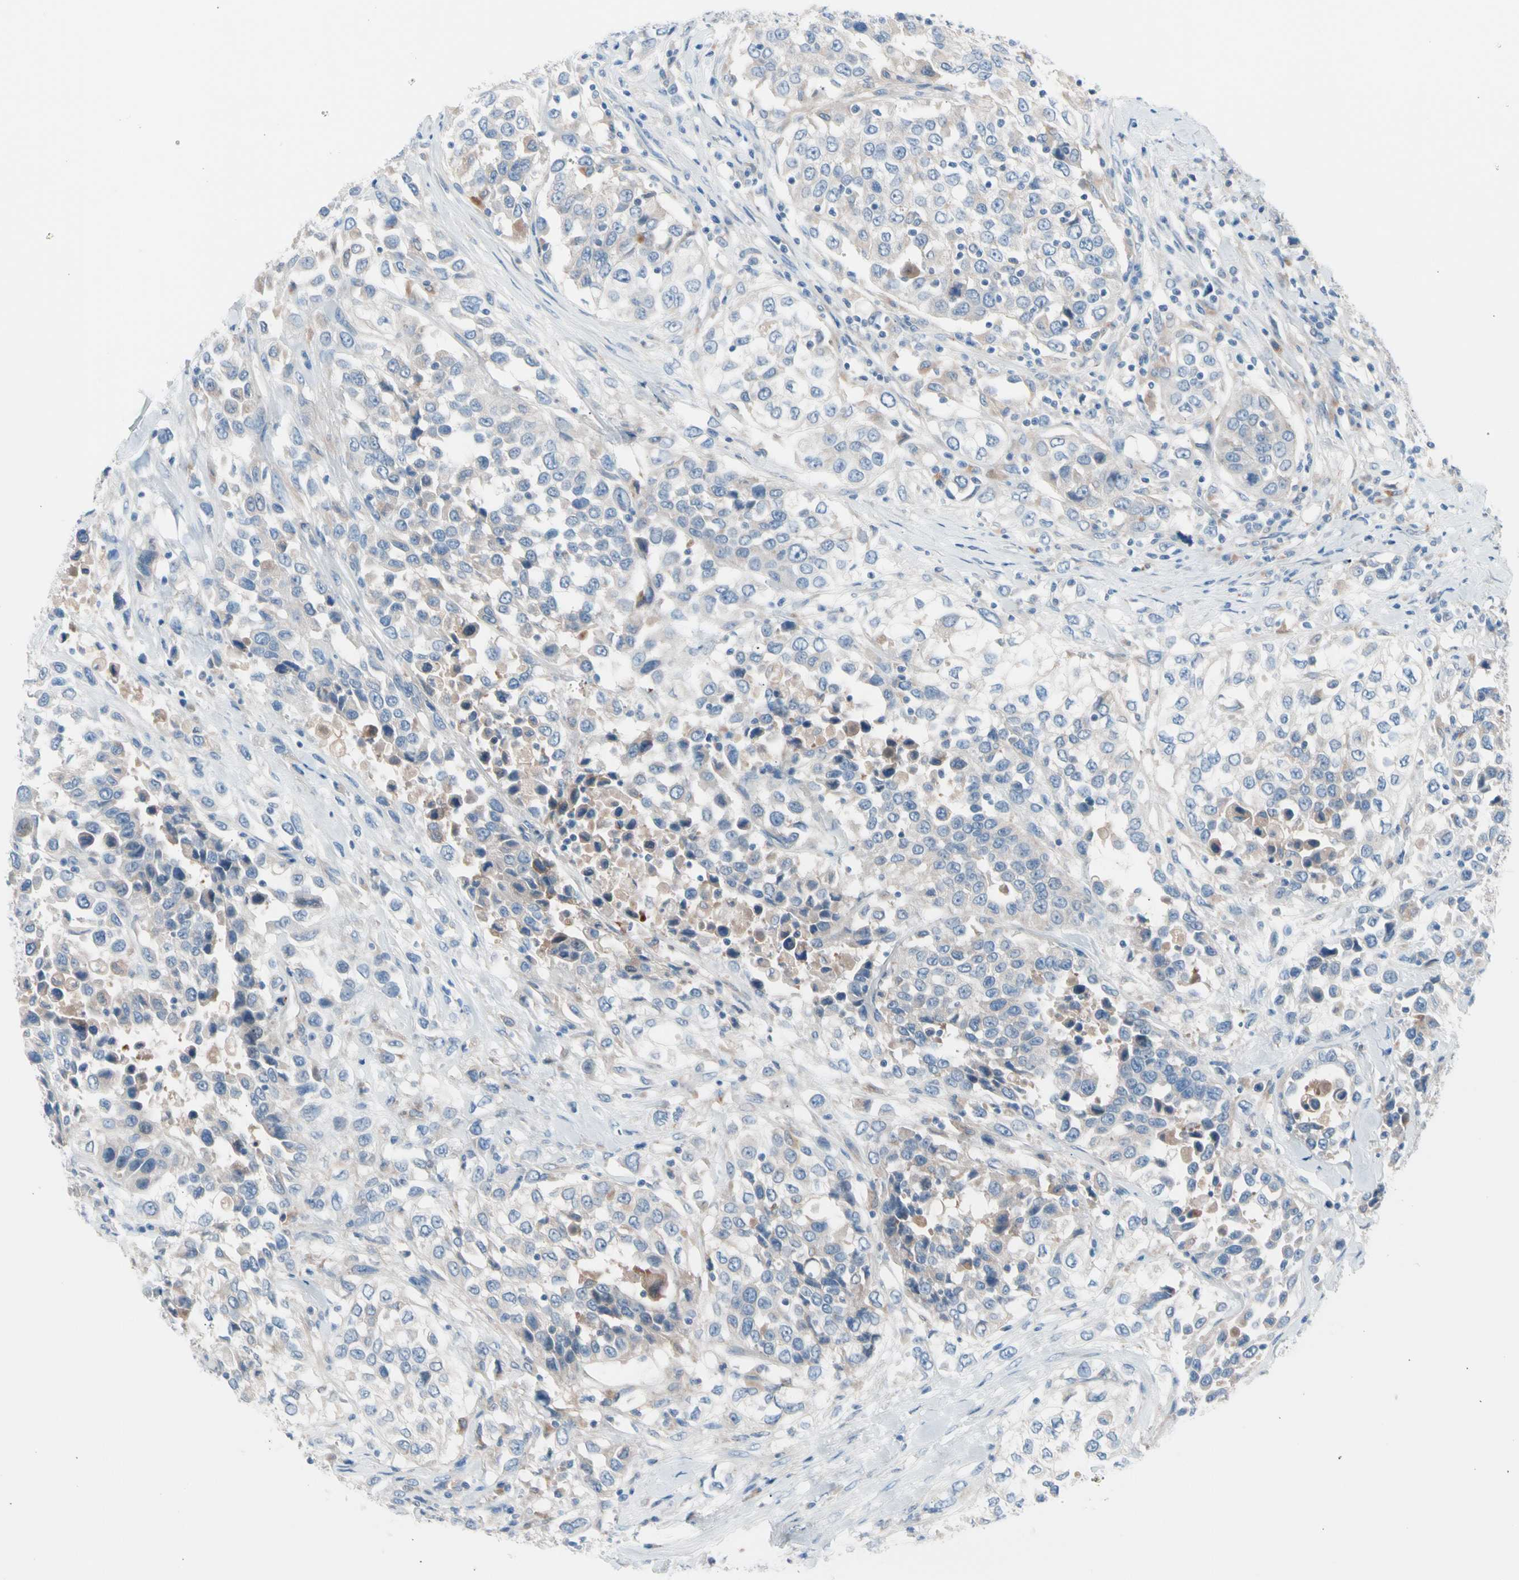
{"staining": {"intensity": "weak", "quantity": "<25%", "location": "cytoplasmic/membranous"}, "tissue": "urothelial cancer", "cell_type": "Tumor cells", "image_type": "cancer", "snomed": [{"axis": "morphology", "description": "Urothelial carcinoma, High grade"}, {"axis": "topography", "description": "Urinary bladder"}], "caption": "Urothelial cancer stained for a protein using immunohistochemistry (IHC) demonstrates no staining tumor cells.", "gene": "CASQ1", "patient": {"sex": "female", "age": 80}}